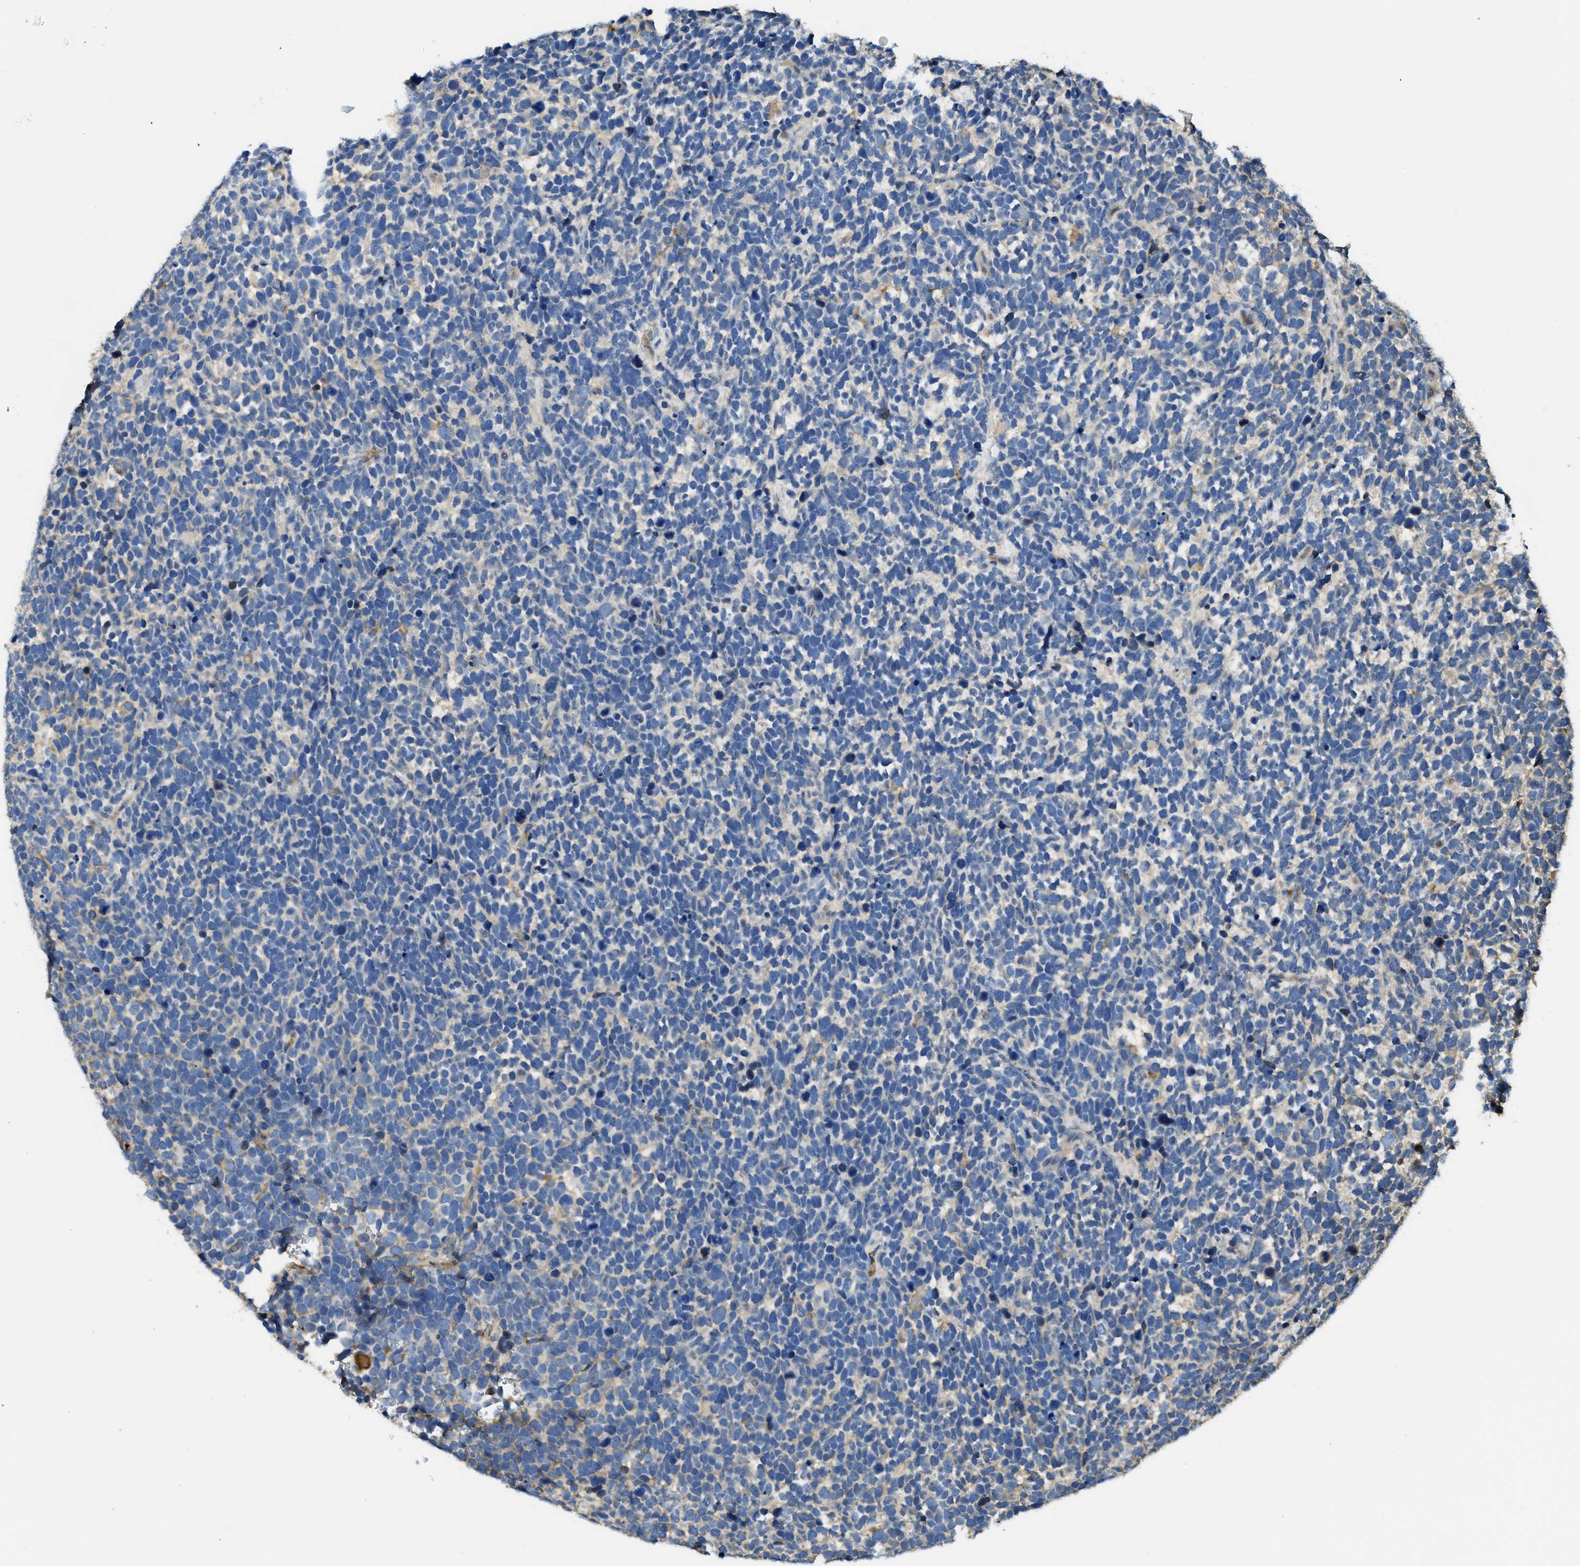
{"staining": {"intensity": "negative", "quantity": "none", "location": "none"}, "tissue": "urothelial cancer", "cell_type": "Tumor cells", "image_type": "cancer", "snomed": [{"axis": "morphology", "description": "Urothelial carcinoma, High grade"}, {"axis": "topography", "description": "Urinary bladder"}], "caption": "Urothelial cancer was stained to show a protein in brown. There is no significant positivity in tumor cells.", "gene": "RIPK2", "patient": {"sex": "female", "age": 82}}